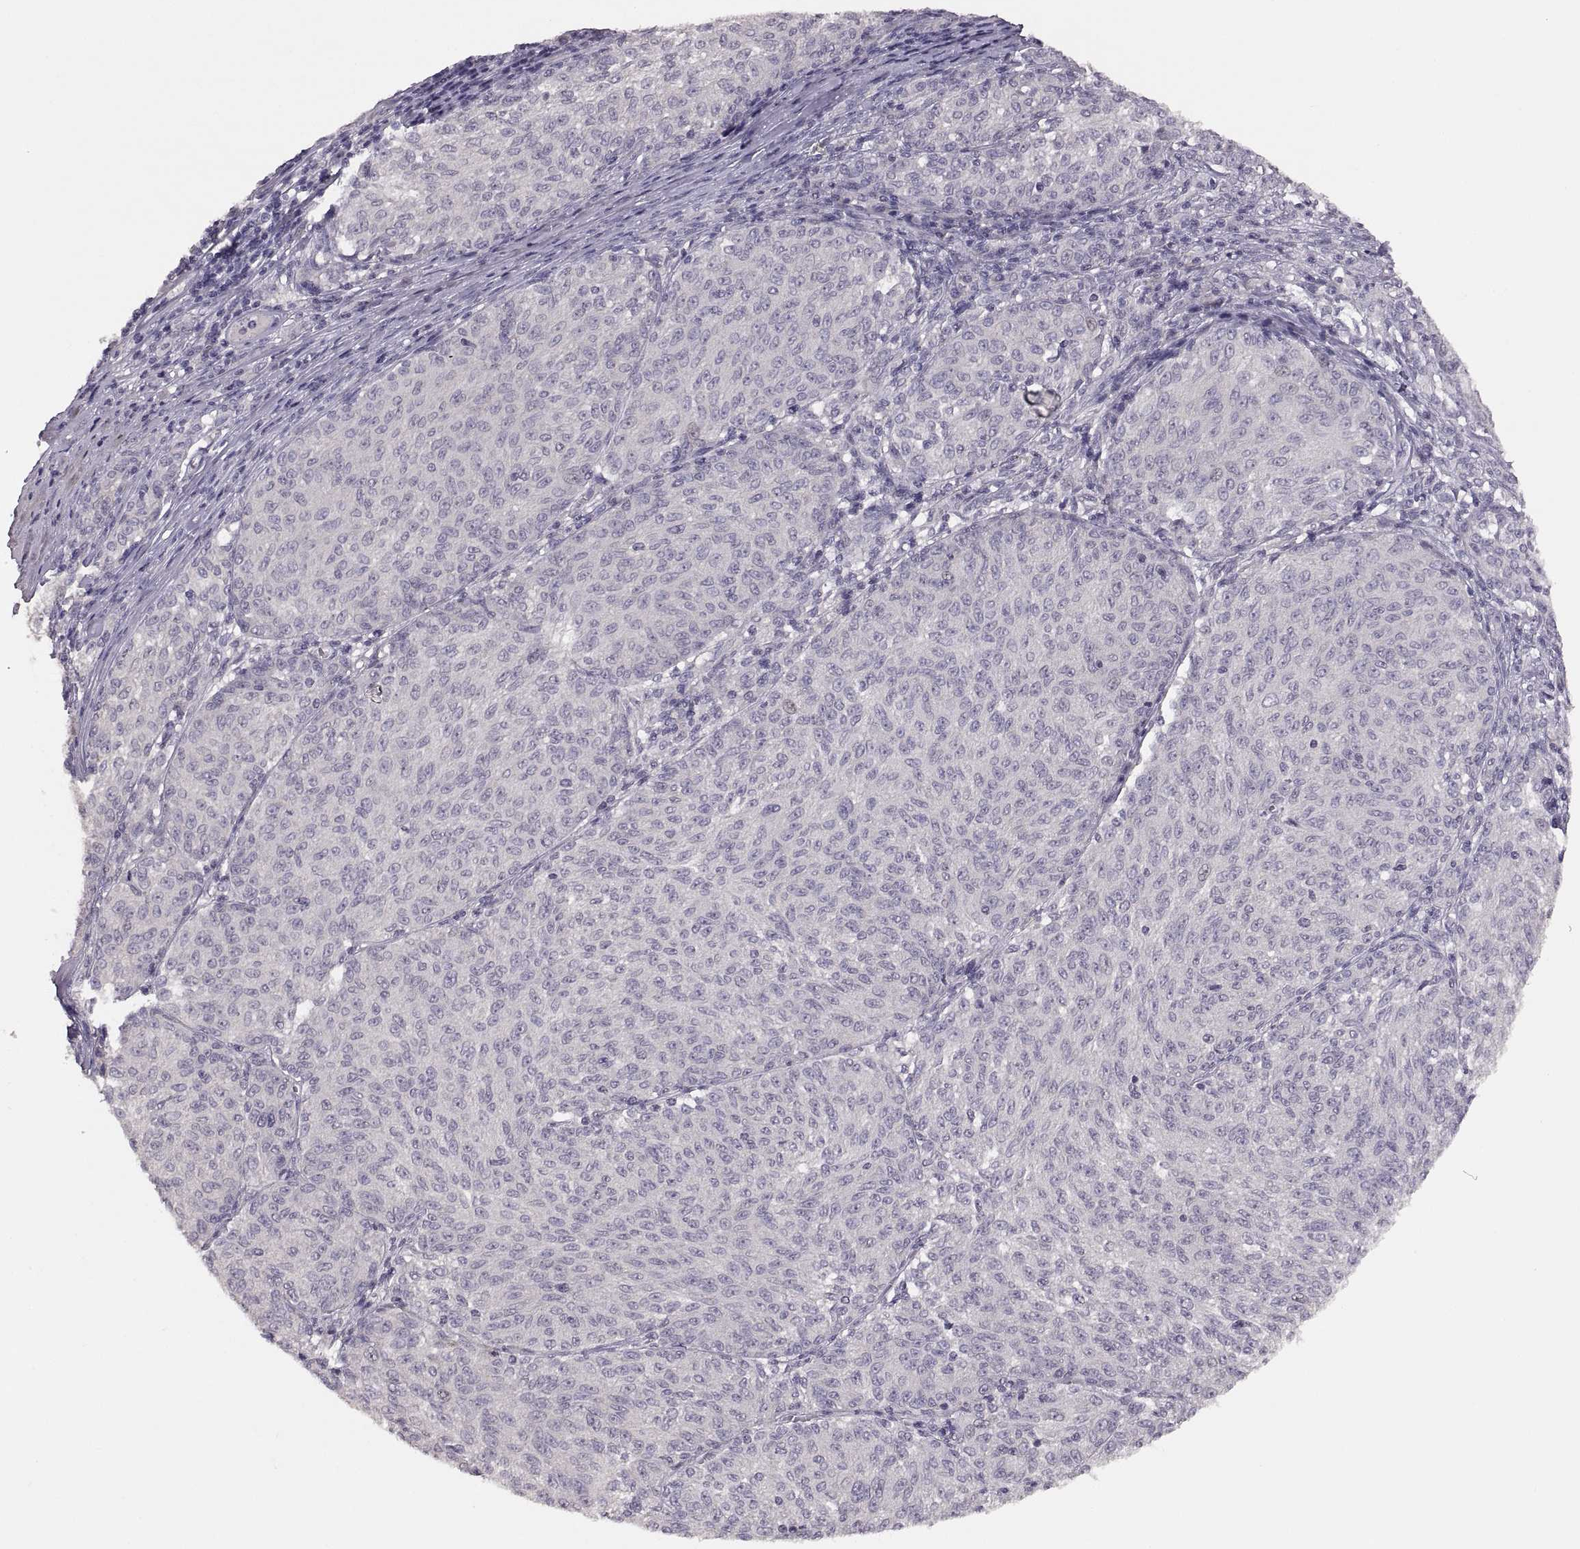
{"staining": {"intensity": "negative", "quantity": "none", "location": "none"}, "tissue": "melanoma", "cell_type": "Tumor cells", "image_type": "cancer", "snomed": [{"axis": "morphology", "description": "Malignant melanoma, NOS"}, {"axis": "topography", "description": "Skin"}], "caption": "Immunohistochemistry of malignant melanoma demonstrates no expression in tumor cells.", "gene": "CDH2", "patient": {"sex": "female", "age": 72}}